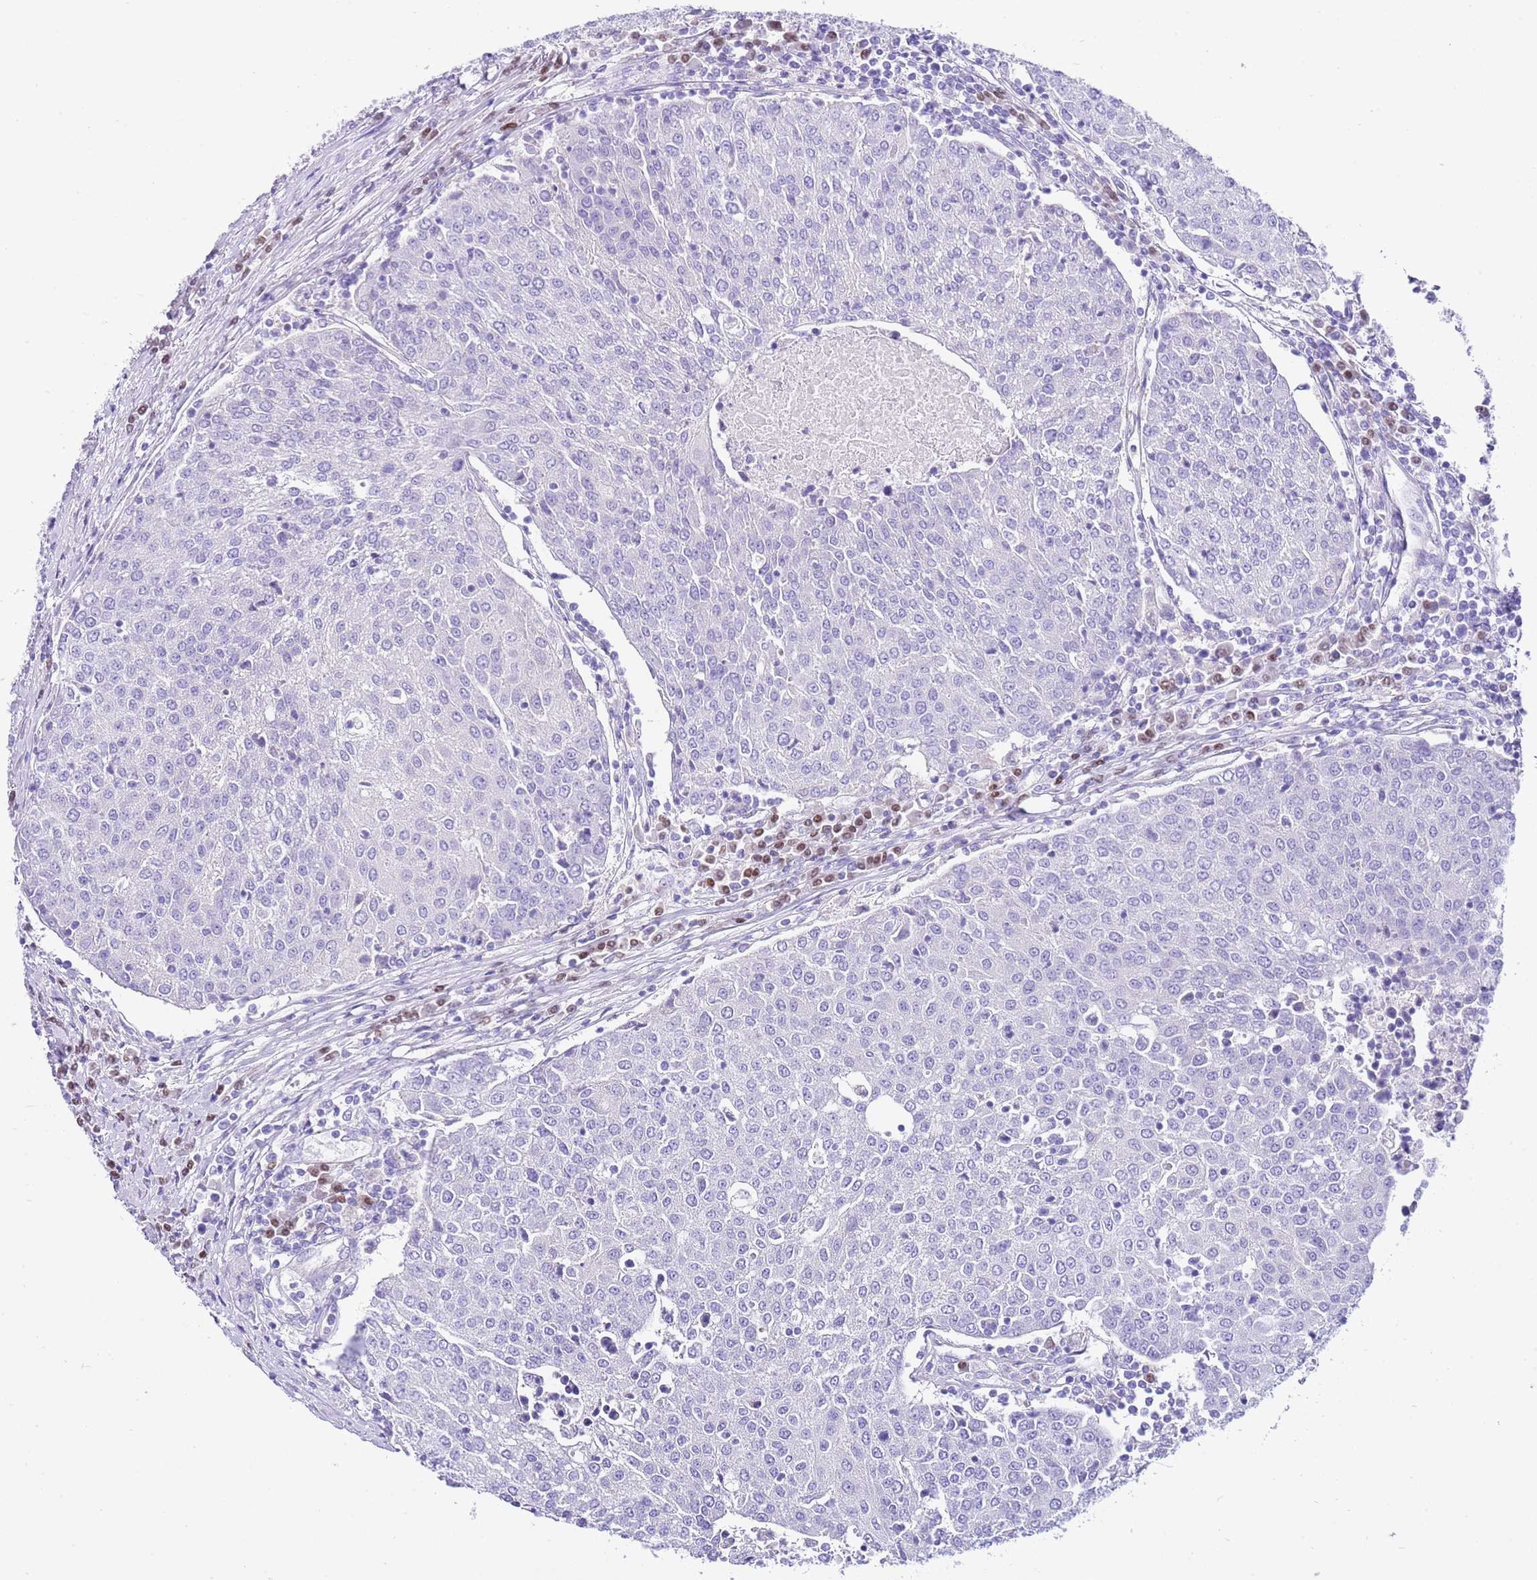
{"staining": {"intensity": "negative", "quantity": "none", "location": "none"}, "tissue": "urothelial cancer", "cell_type": "Tumor cells", "image_type": "cancer", "snomed": [{"axis": "morphology", "description": "Urothelial carcinoma, High grade"}, {"axis": "topography", "description": "Urinary bladder"}], "caption": "Immunohistochemistry micrograph of human urothelial carcinoma (high-grade) stained for a protein (brown), which displays no staining in tumor cells. (Brightfield microscopy of DAB (3,3'-diaminobenzidine) IHC at high magnification).", "gene": "BHLHA15", "patient": {"sex": "female", "age": 85}}